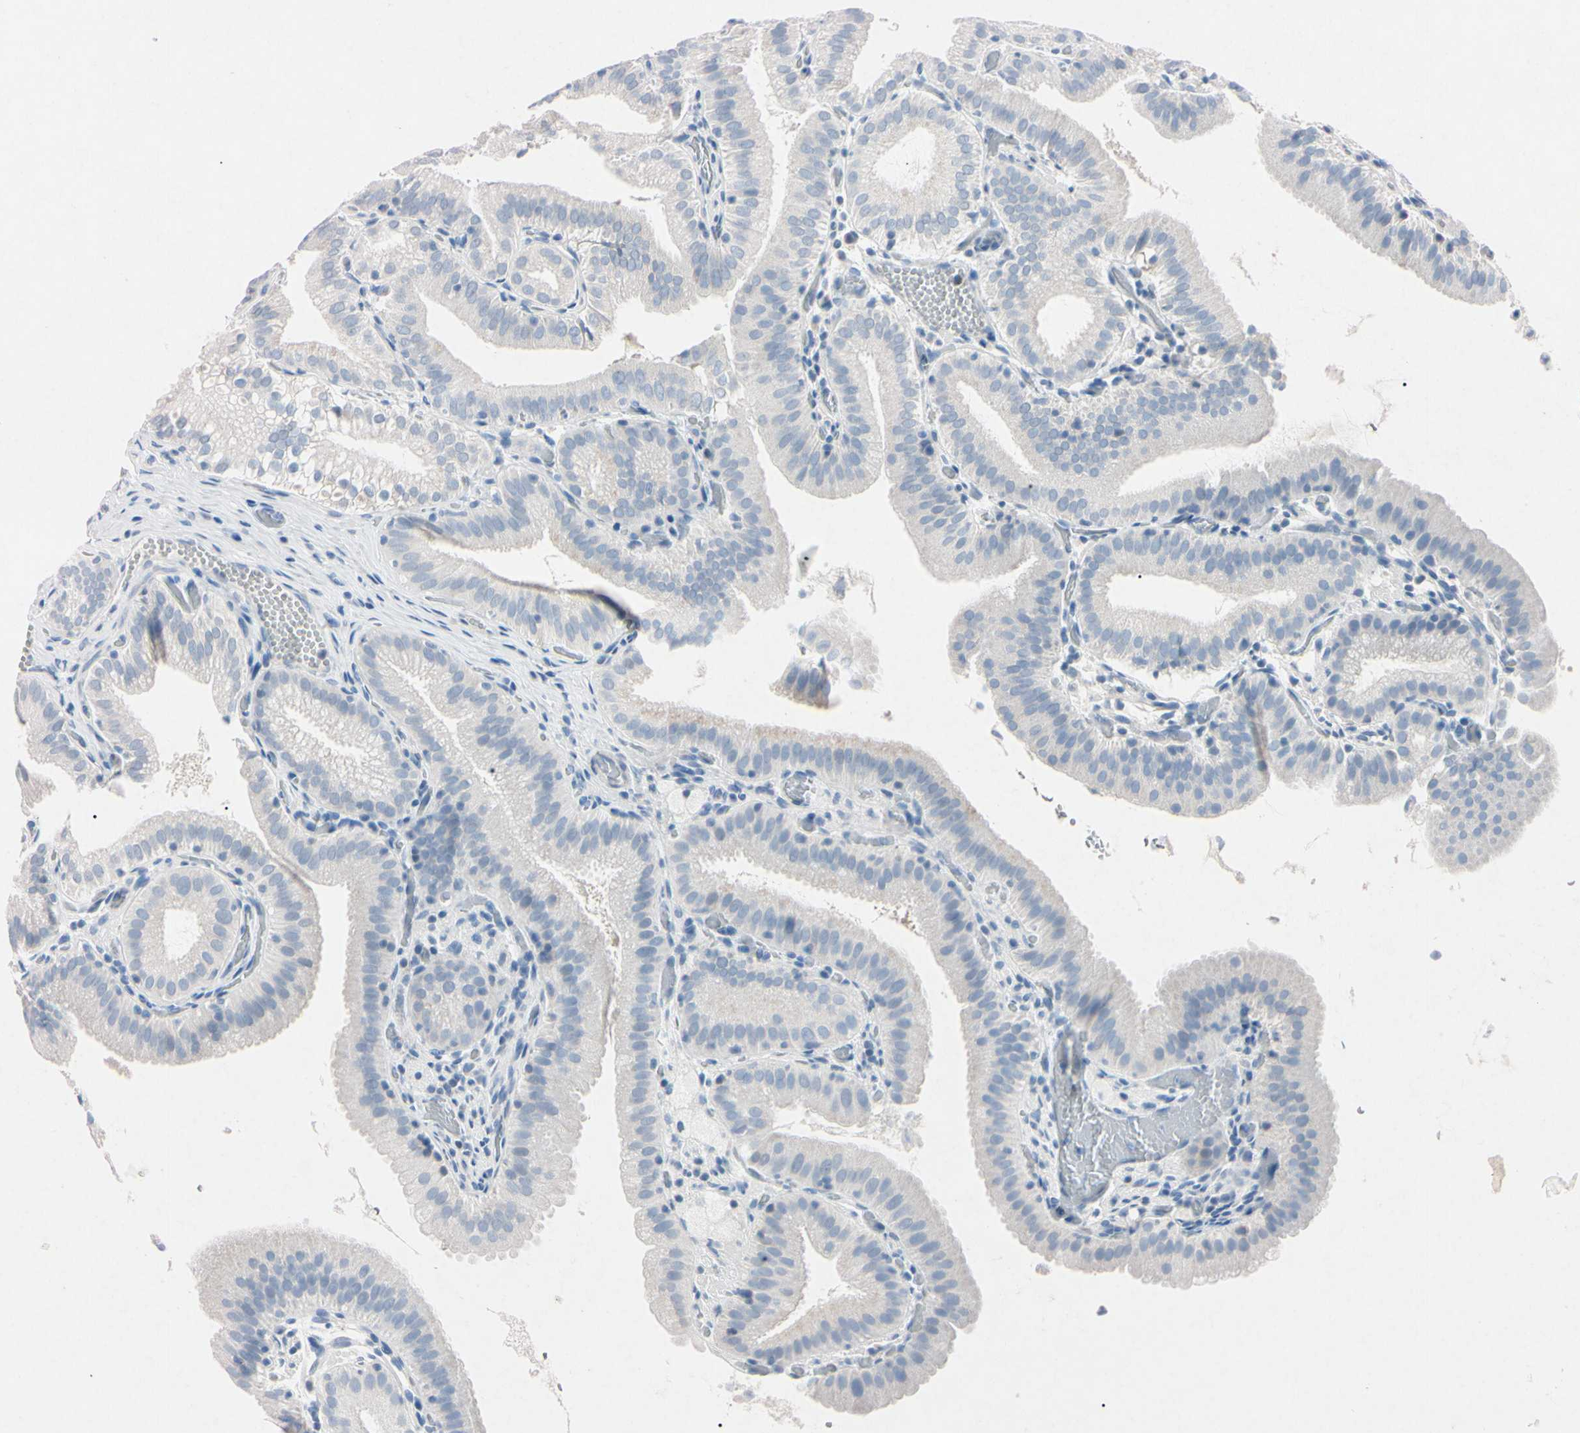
{"staining": {"intensity": "negative", "quantity": "none", "location": "none"}, "tissue": "gallbladder", "cell_type": "Glandular cells", "image_type": "normal", "snomed": [{"axis": "morphology", "description": "Normal tissue, NOS"}, {"axis": "topography", "description": "Gallbladder"}], "caption": "Immunohistochemistry (IHC) photomicrograph of unremarkable gallbladder: human gallbladder stained with DAB demonstrates no significant protein positivity in glandular cells. (IHC, brightfield microscopy, high magnification).", "gene": "ELN", "patient": {"sex": "male", "age": 54}}